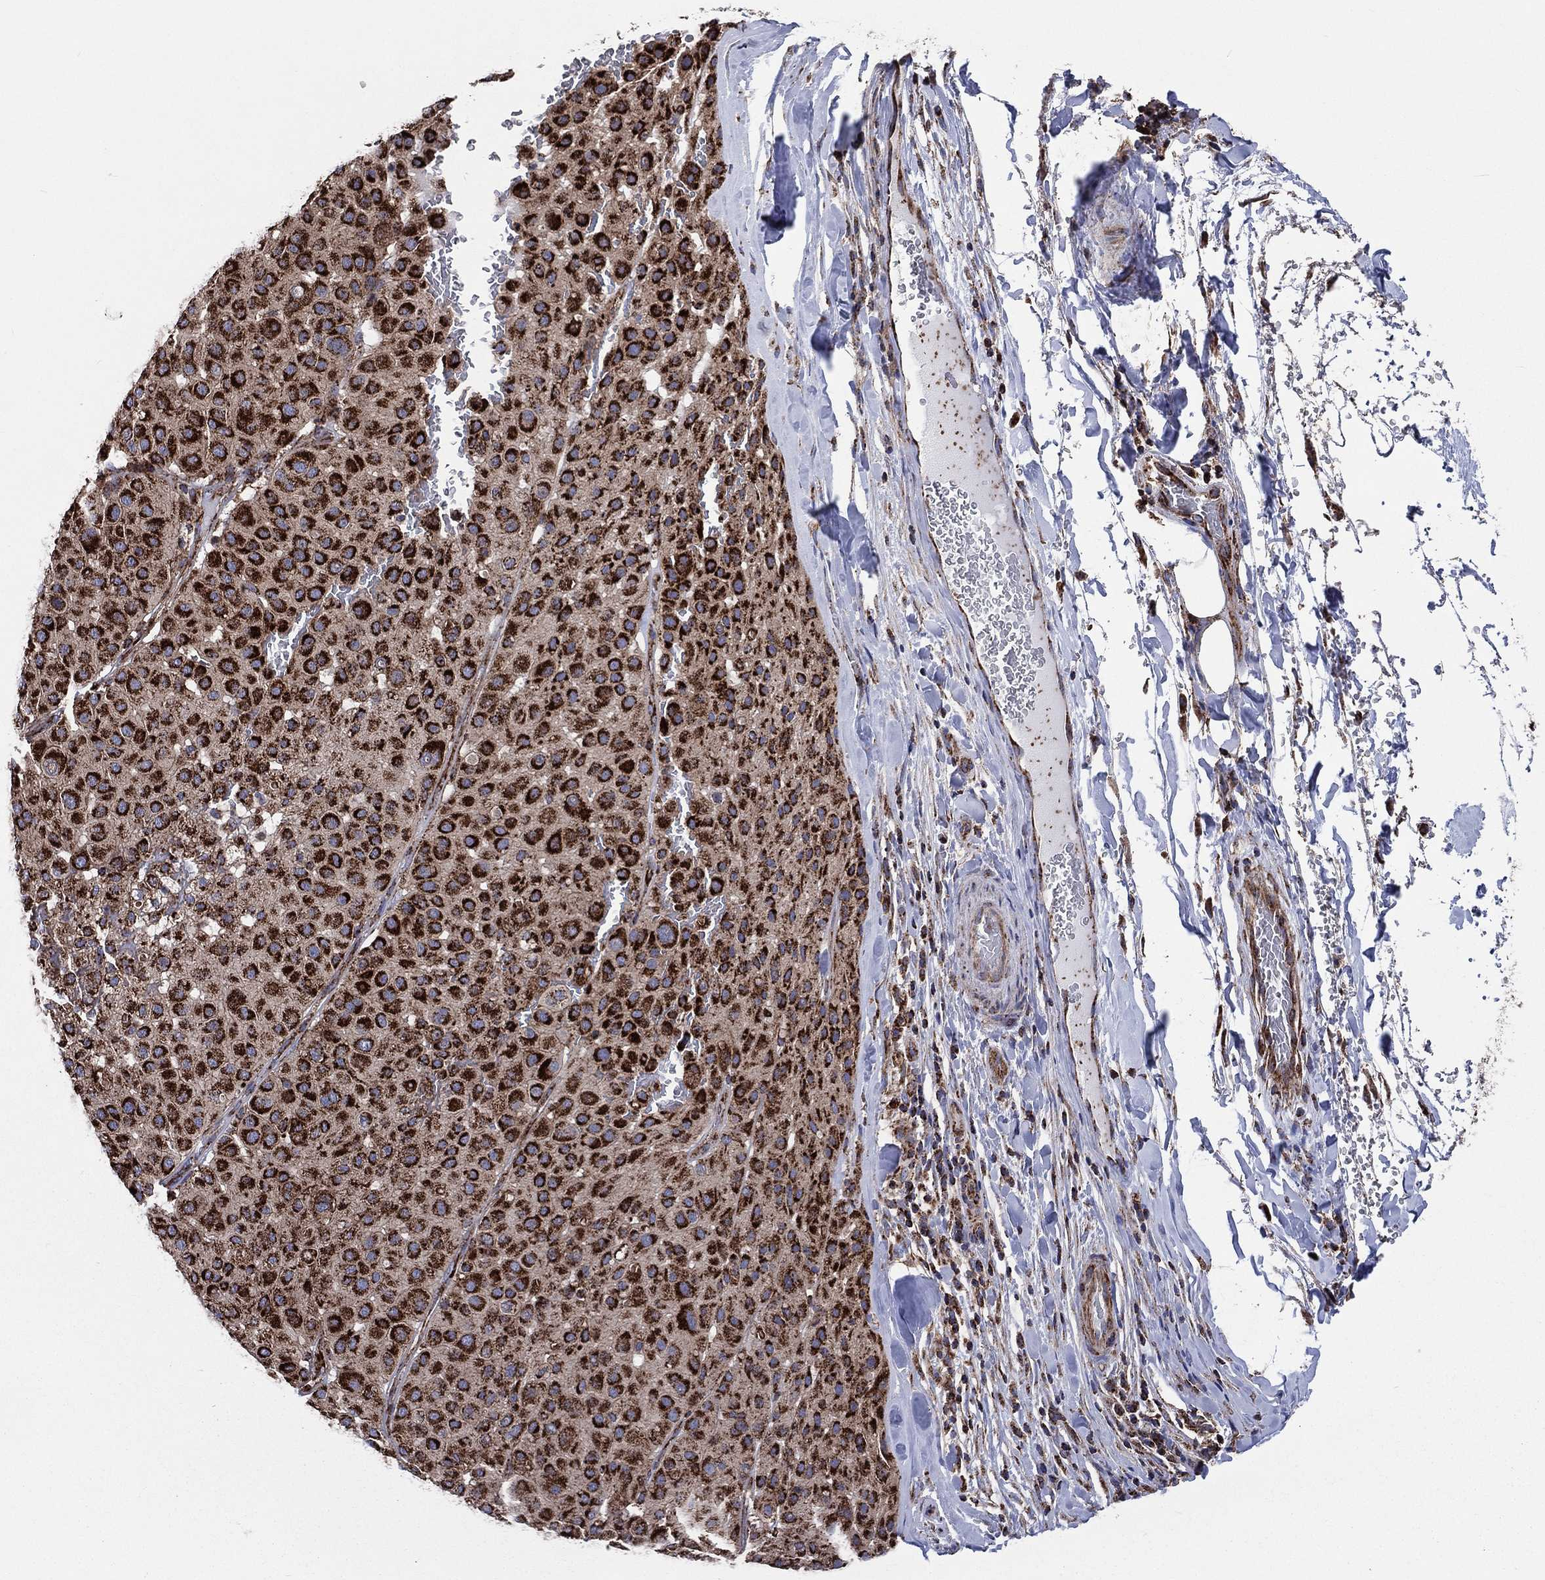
{"staining": {"intensity": "strong", "quantity": ">75%", "location": "cytoplasmic/membranous"}, "tissue": "melanoma", "cell_type": "Tumor cells", "image_type": "cancer", "snomed": [{"axis": "morphology", "description": "Malignant melanoma, Metastatic site"}, {"axis": "topography", "description": "Smooth muscle"}], "caption": "This is a photomicrograph of immunohistochemistry staining of malignant melanoma (metastatic site), which shows strong expression in the cytoplasmic/membranous of tumor cells.", "gene": "ANKRD37", "patient": {"sex": "male", "age": 41}}